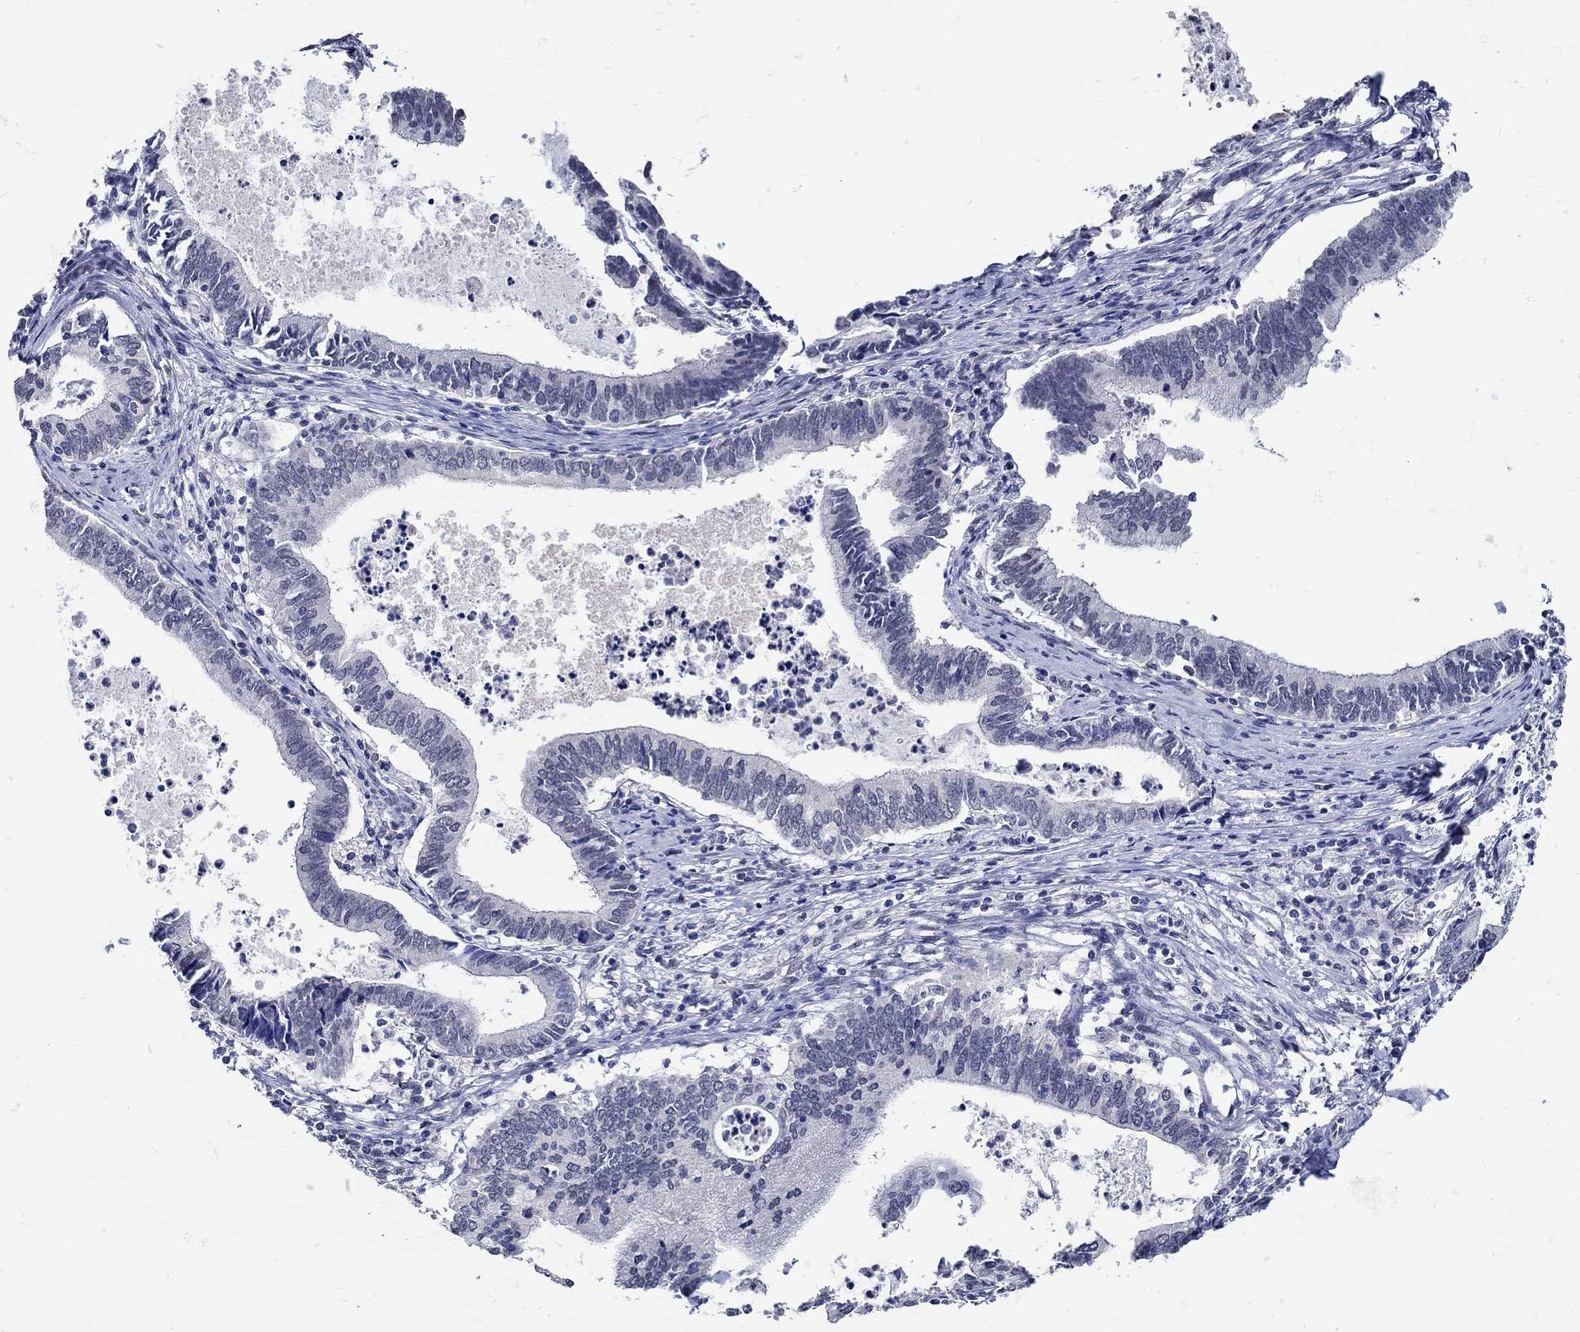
{"staining": {"intensity": "negative", "quantity": "none", "location": "none"}, "tissue": "cervical cancer", "cell_type": "Tumor cells", "image_type": "cancer", "snomed": [{"axis": "morphology", "description": "Adenocarcinoma, NOS"}, {"axis": "topography", "description": "Cervix"}], "caption": "Immunohistochemistry photomicrograph of neoplastic tissue: human cervical adenocarcinoma stained with DAB (3,3'-diaminobenzidine) demonstrates no significant protein positivity in tumor cells.", "gene": "KCNN3", "patient": {"sex": "female", "age": 42}}